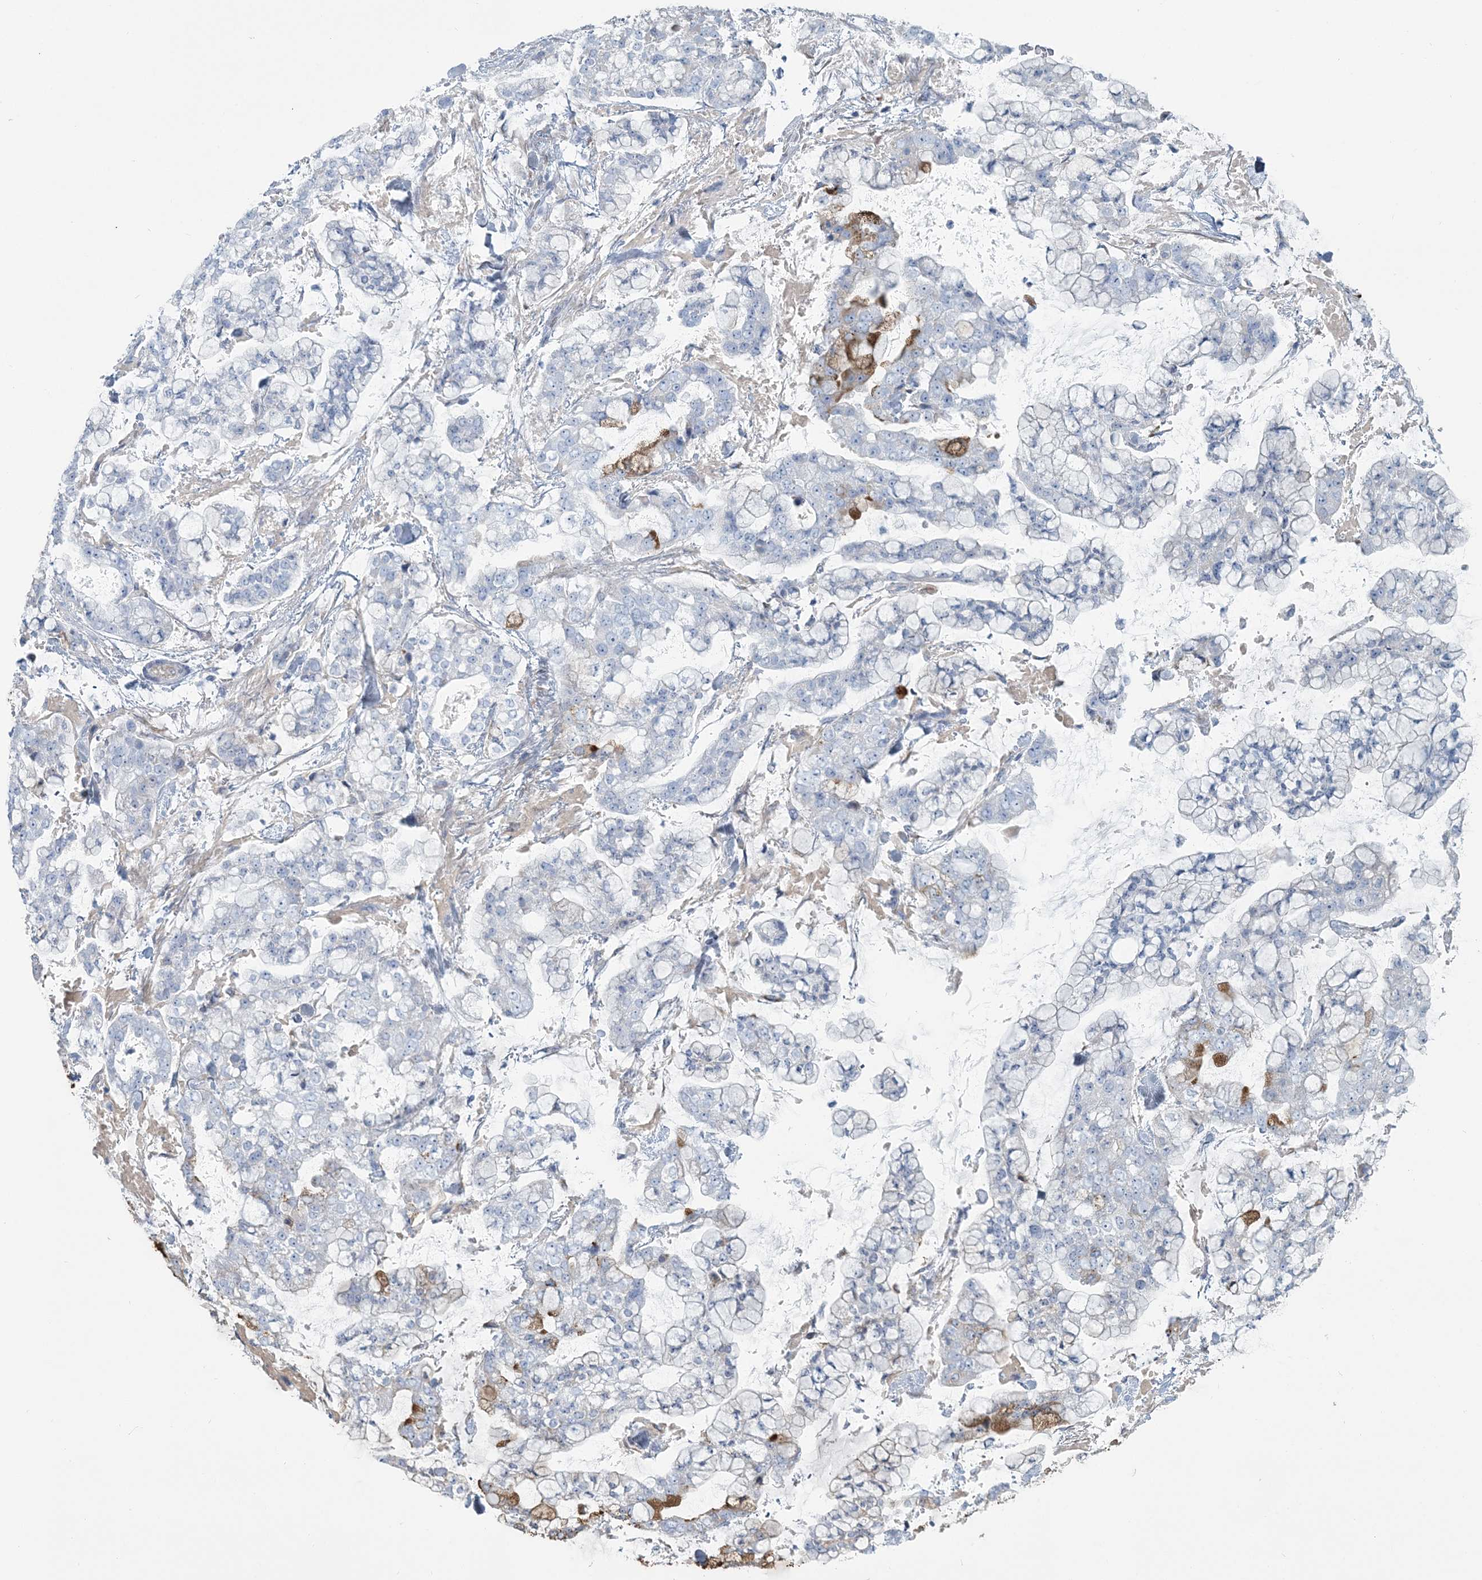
{"staining": {"intensity": "moderate", "quantity": "<25%", "location": "cytoplasmic/membranous"}, "tissue": "stomach cancer", "cell_type": "Tumor cells", "image_type": "cancer", "snomed": [{"axis": "morphology", "description": "Normal tissue, NOS"}, {"axis": "morphology", "description": "Adenocarcinoma, NOS"}, {"axis": "topography", "description": "Stomach, upper"}, {"axis": "topography", "description": "Stomach"}], "caption": "There is low levels of moderate cytoplasmic/membranous positivity in tumor cells of adenocarcinoma (stomach), as demonstrated by immunohistochemical staining (brown color).", "gene": "CMBL", "patient": {"sex": "male", "age": 76}}